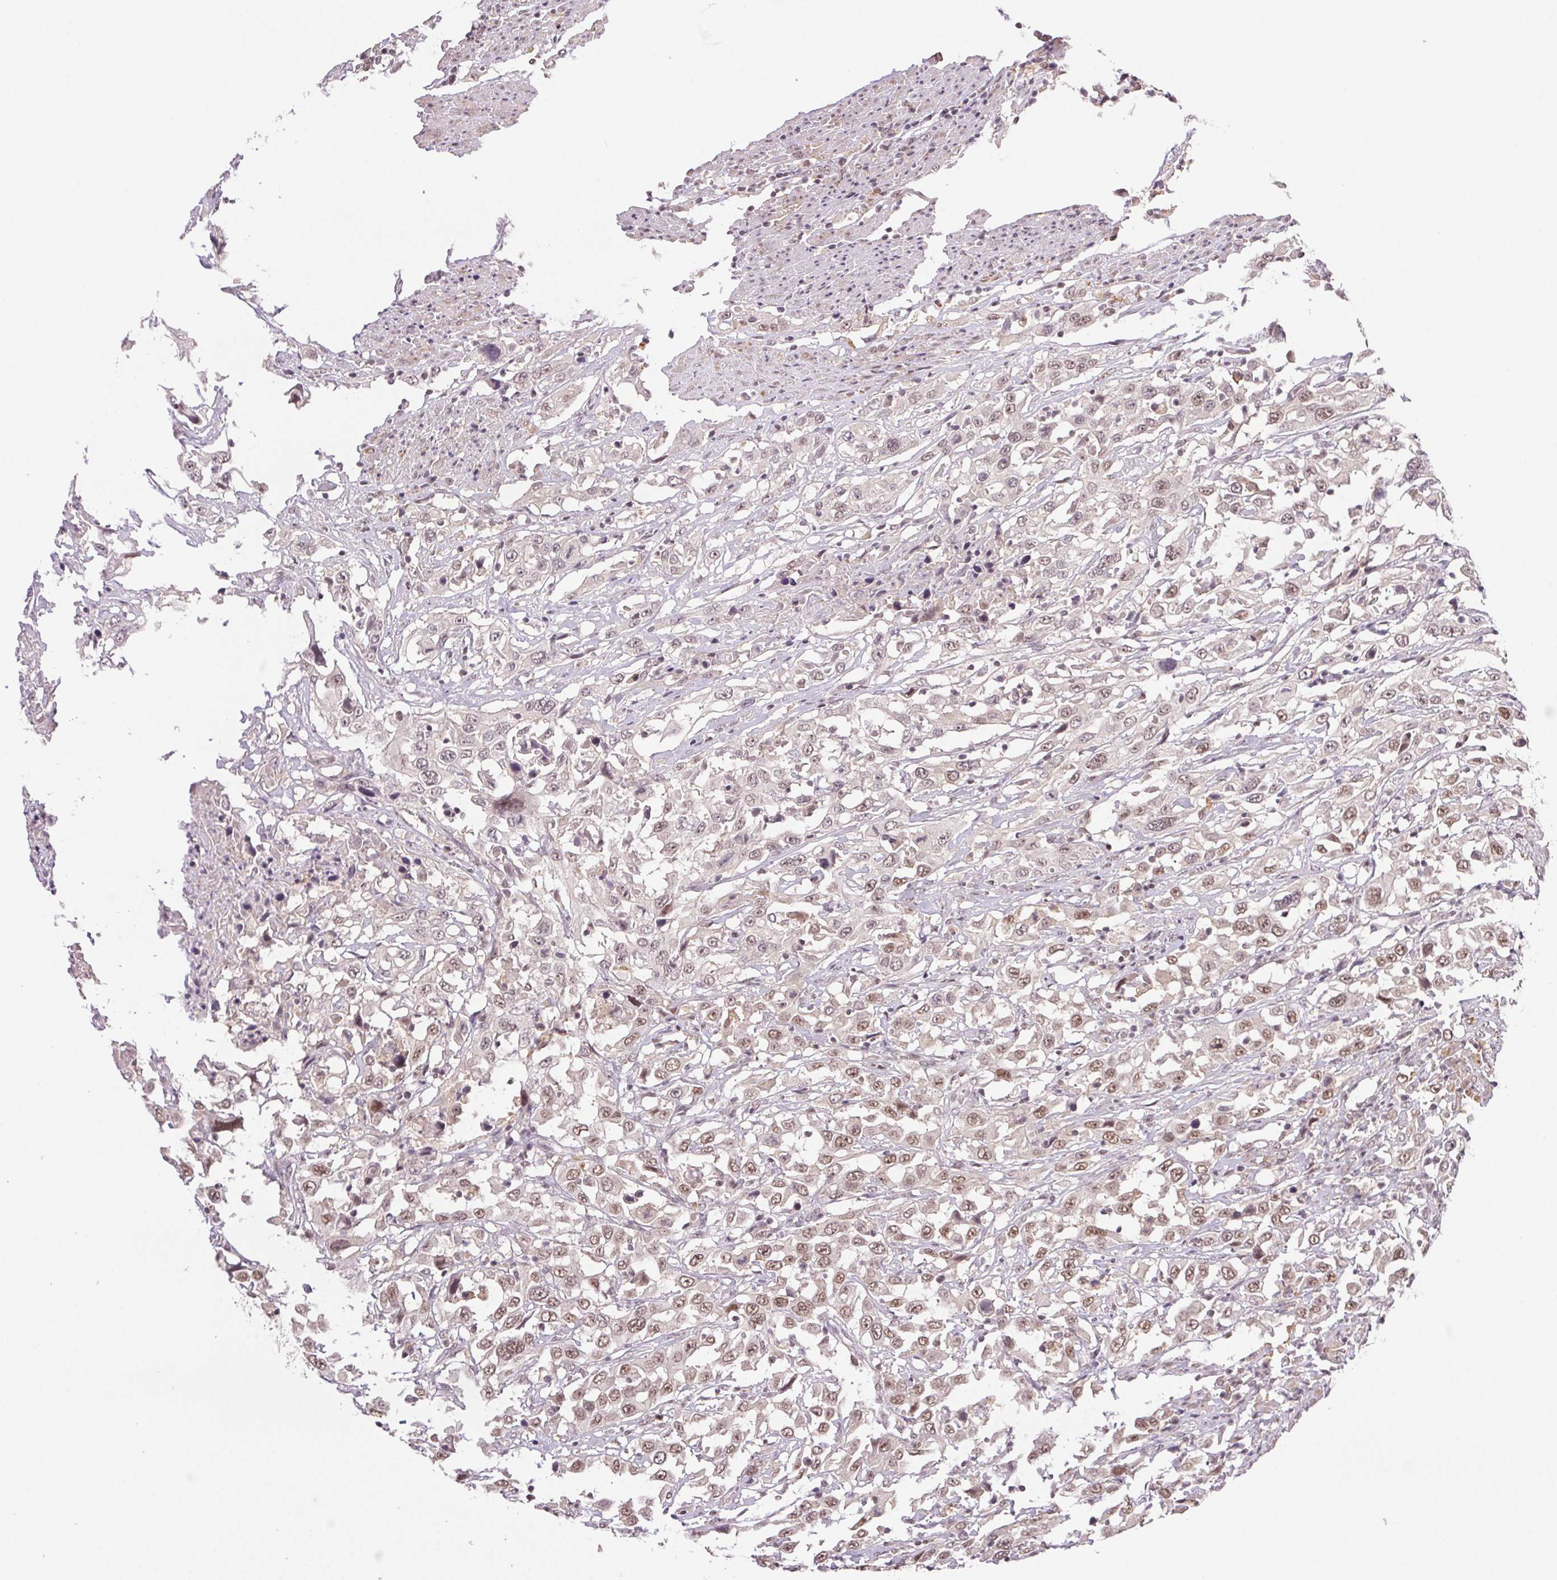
{"staining": {"intensity": "moderate", "quantity": ">75%", "location": "nuclear"}, "tissue": "urothelial cancer", "cell_type": "Tumor cells", "image_type": "cancer", "snomed": [{"axis": "morphology", "description": "Urothelial carcinoma, High grade"}, {"axis": "topography", "description": "Urinary bladder"}], "caption": "Urothelial cancer stained for a protein reveals moderate nuclear positivity in tumor cells.", "gene": "PRPF18", "patient": {"sex": "male", "age": 61}}